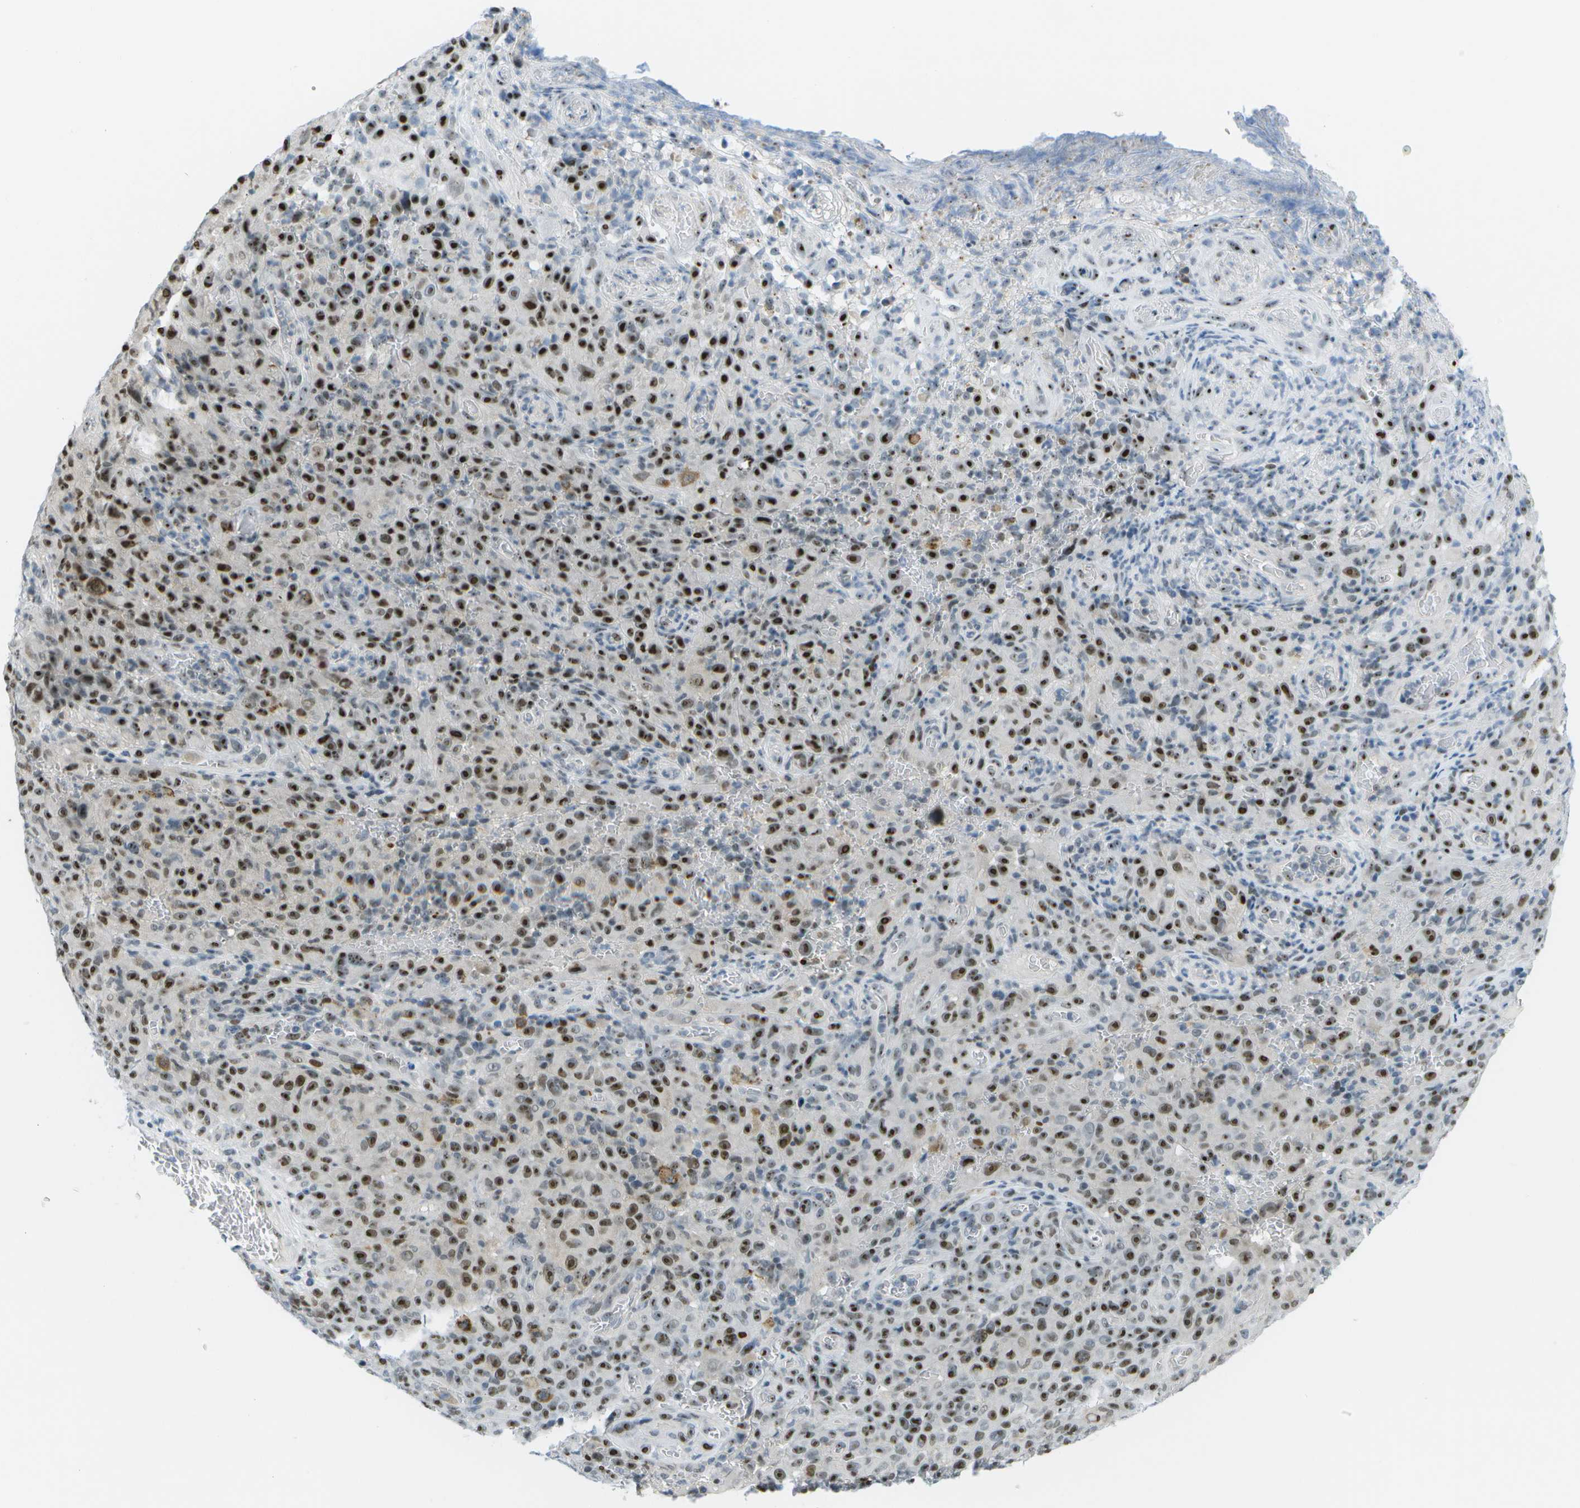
{"staining": {"intensity": "strong", "quantity": ">75%", "location": "nuclear"}, "tissue": "melanoma", "cell_type": "Tumor cells", "image_type": "cancer", "snomed": [{"axis": "morphology", "description": "Malignant melanoma, NOS"}, {"axis": "topography", "description": "Skin"}], "caption": "Human melanoma stained with a brown dye demonstrates strong nuclear positive expression in approximately >75% of tumor cells.", "gene": "PITHD1", "patient": {"sex": "female", "age": 82}}